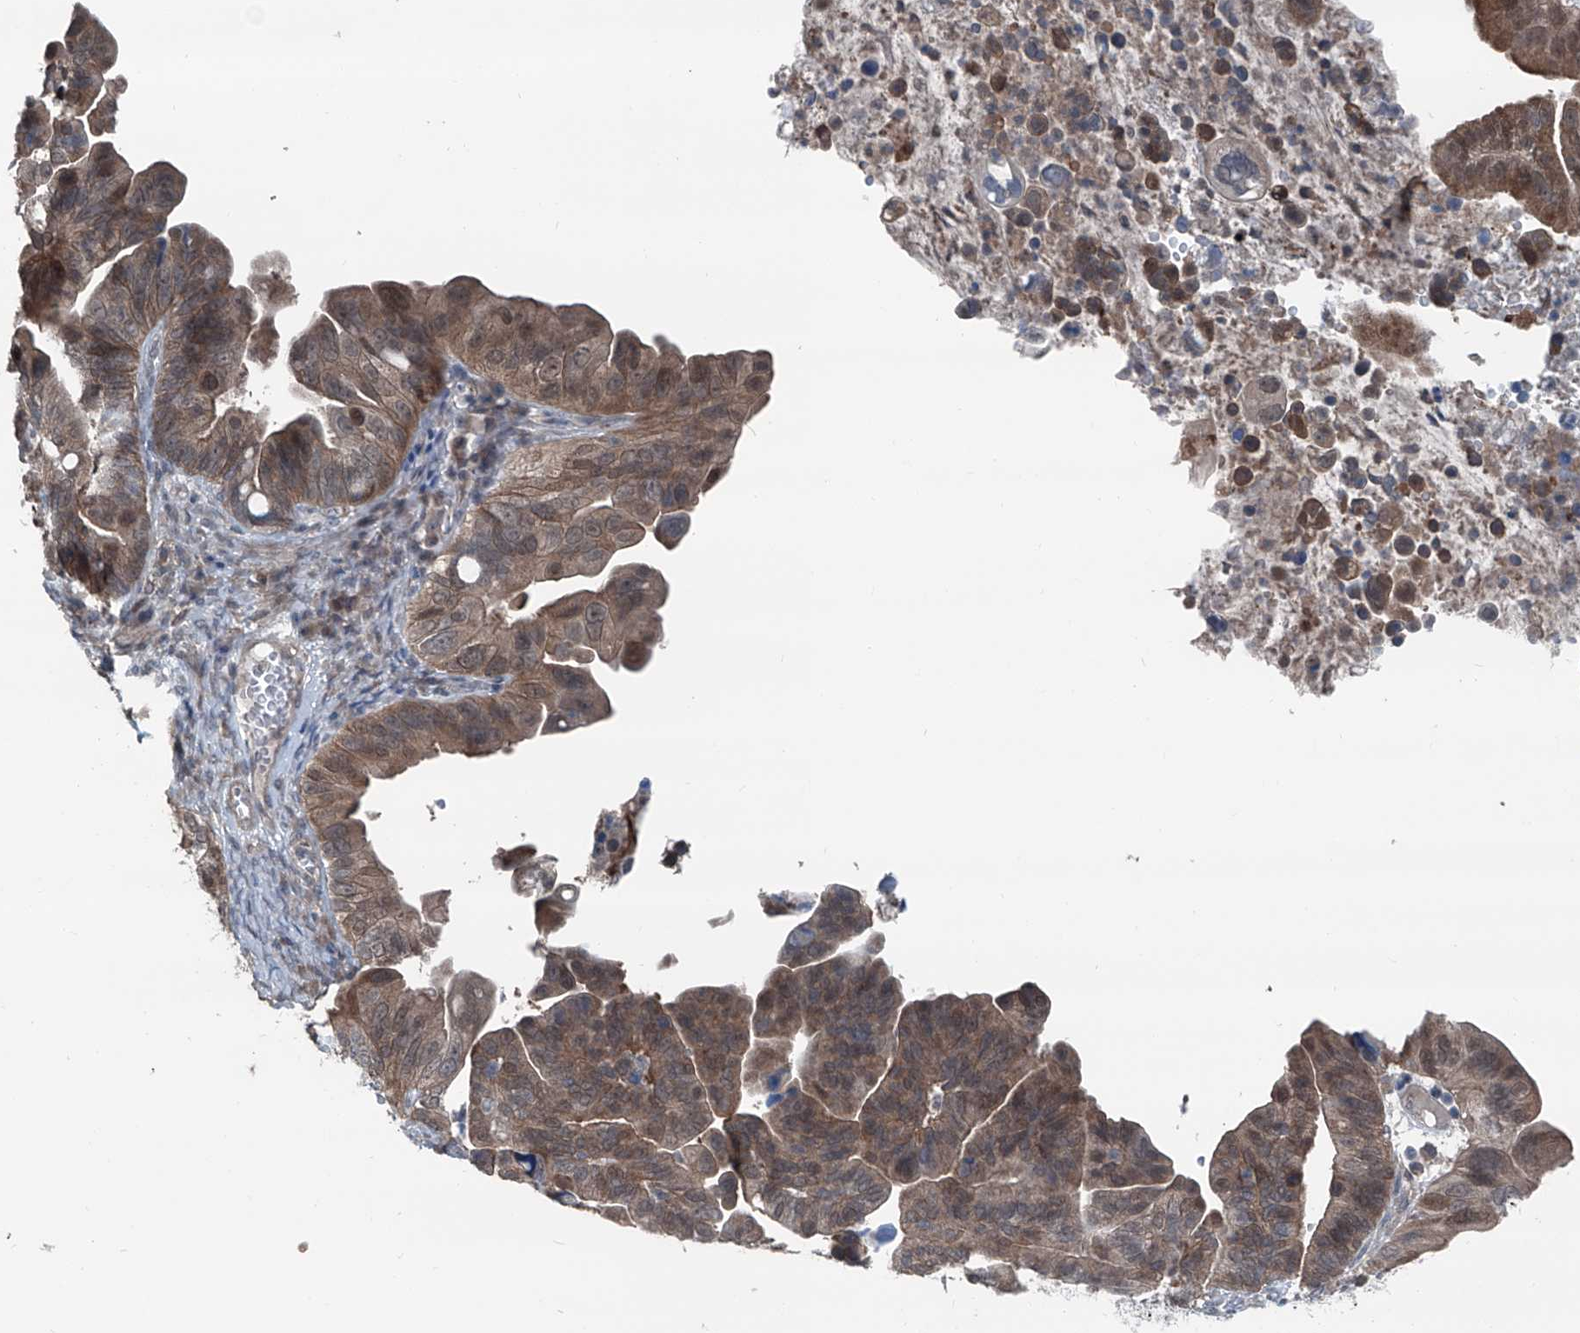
{"staining": {"intensity": "moderate", "quantity": ">75%", "location": "cytoplasmic/membranous,nuclear"}, "tissue": "ovarian cancer", "cell_type": "Tumor cells", "image_type": "cancer", "snomed": [{"axis": "morphology", "description": "Cystadenocarcinoma, serous, NOS"}, {"axis": "topography", "description": "Ovary"}], "caption": "Protein staining shows moderate cytoplasmic/membranous and nuclear positivity in approximately >75% of tumor cells in ovarian cancer.", "gene": "HSPB11", "patient": {"sex": "female", "age": 56}}